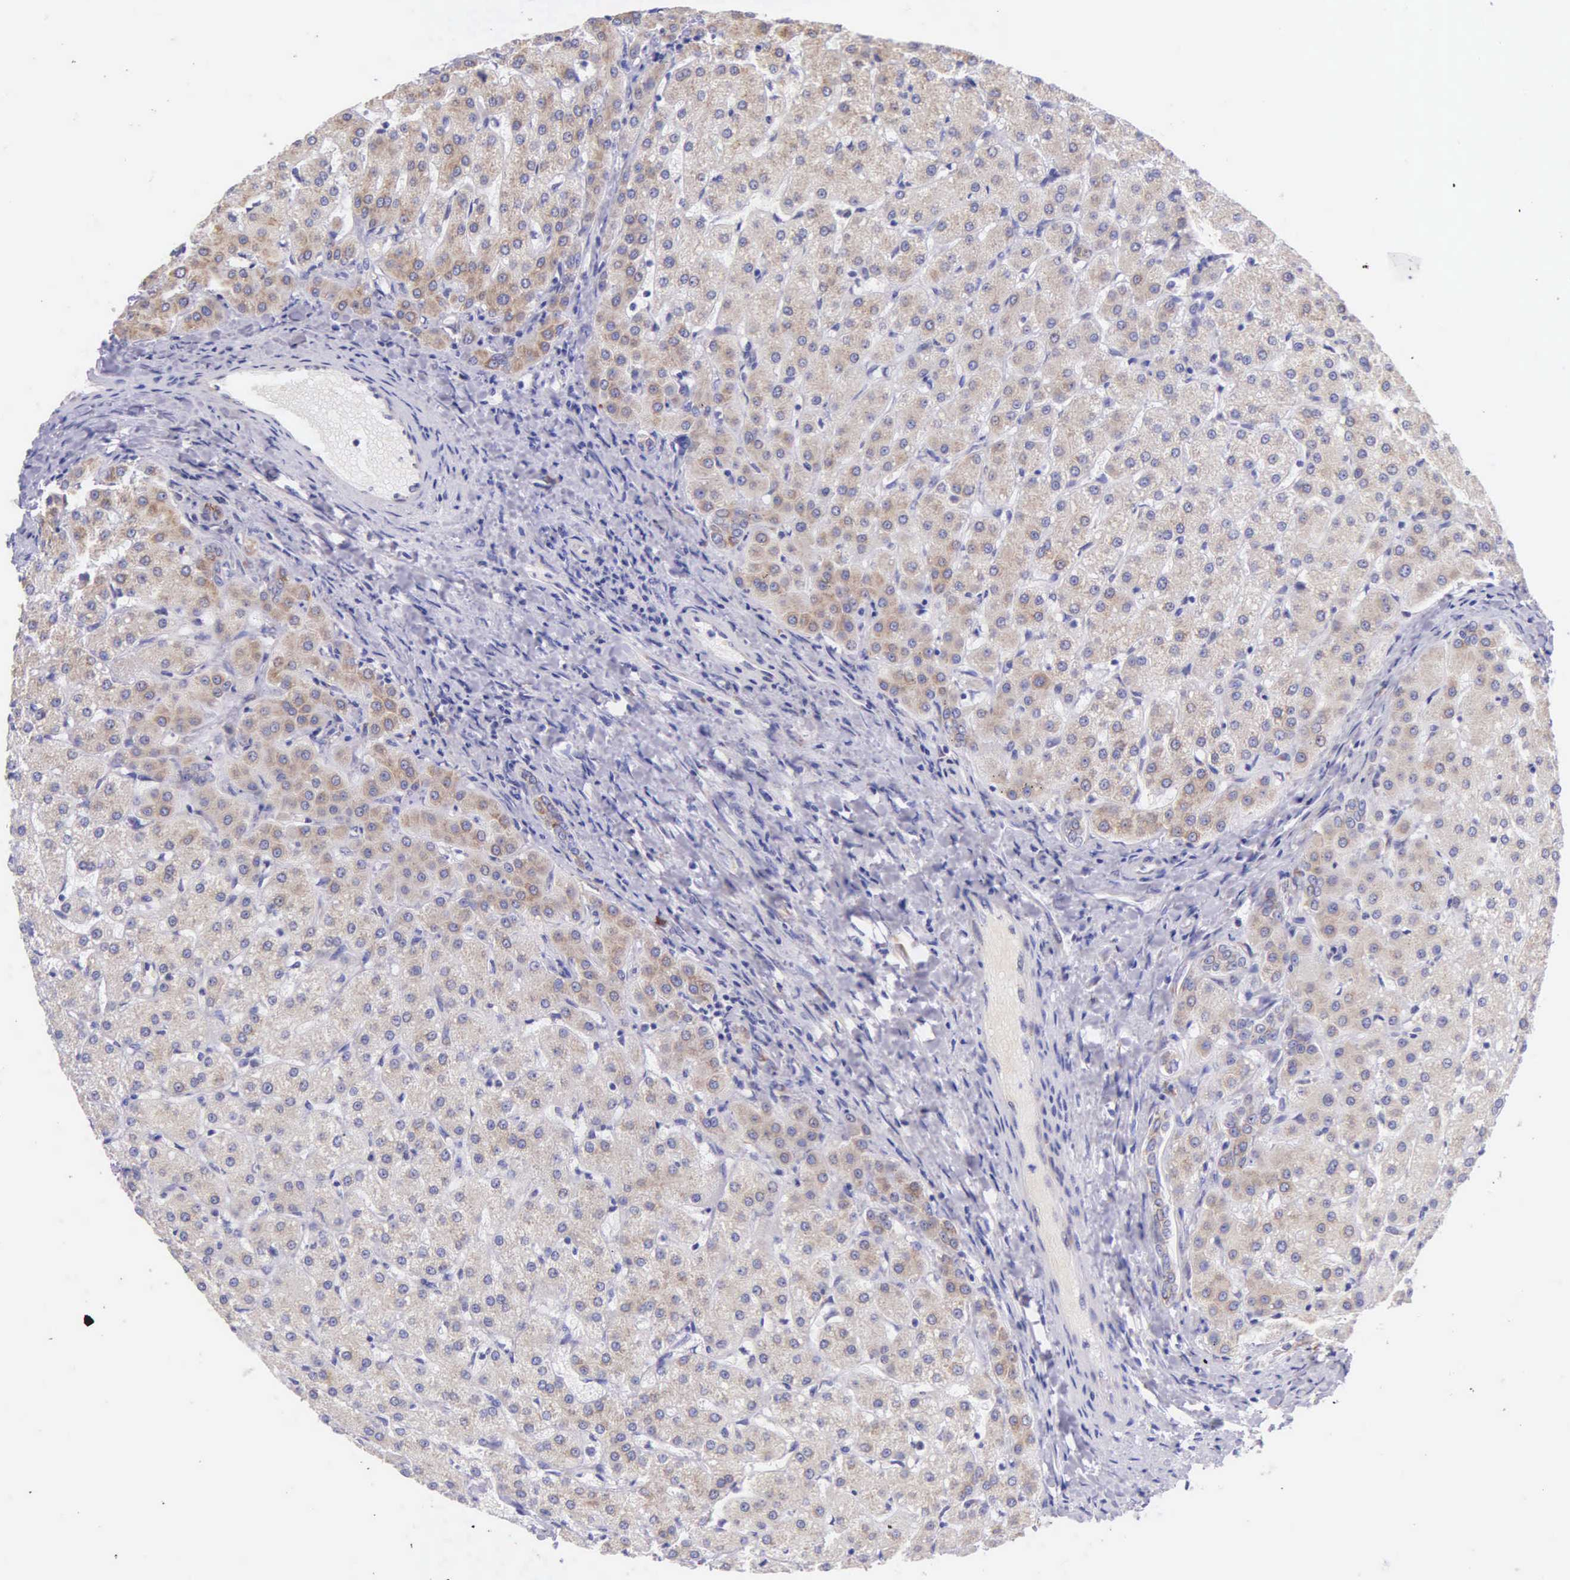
{"staining": {"intensity": "weak", "quantity": "<25%", "location": "cytoplasmic/membranous"}, "tissue": "liver", "cell_type": "Cholangiocytes", "image_type": "normal", "snomed": [{"axis": "morphology", "description": "Normal tissue, NOS"}, {"axis": "topography", "description": "Liver"}], "caption": "This histopathology image is of benign liver stained with immunohistochemistry (IHC) to label a protein in brown with the nuclei are counter-stained blue. There is no positivity in cholangiocytes.", "gene": "CKAP4", "patient": {"sex": "female", "age": 27}}